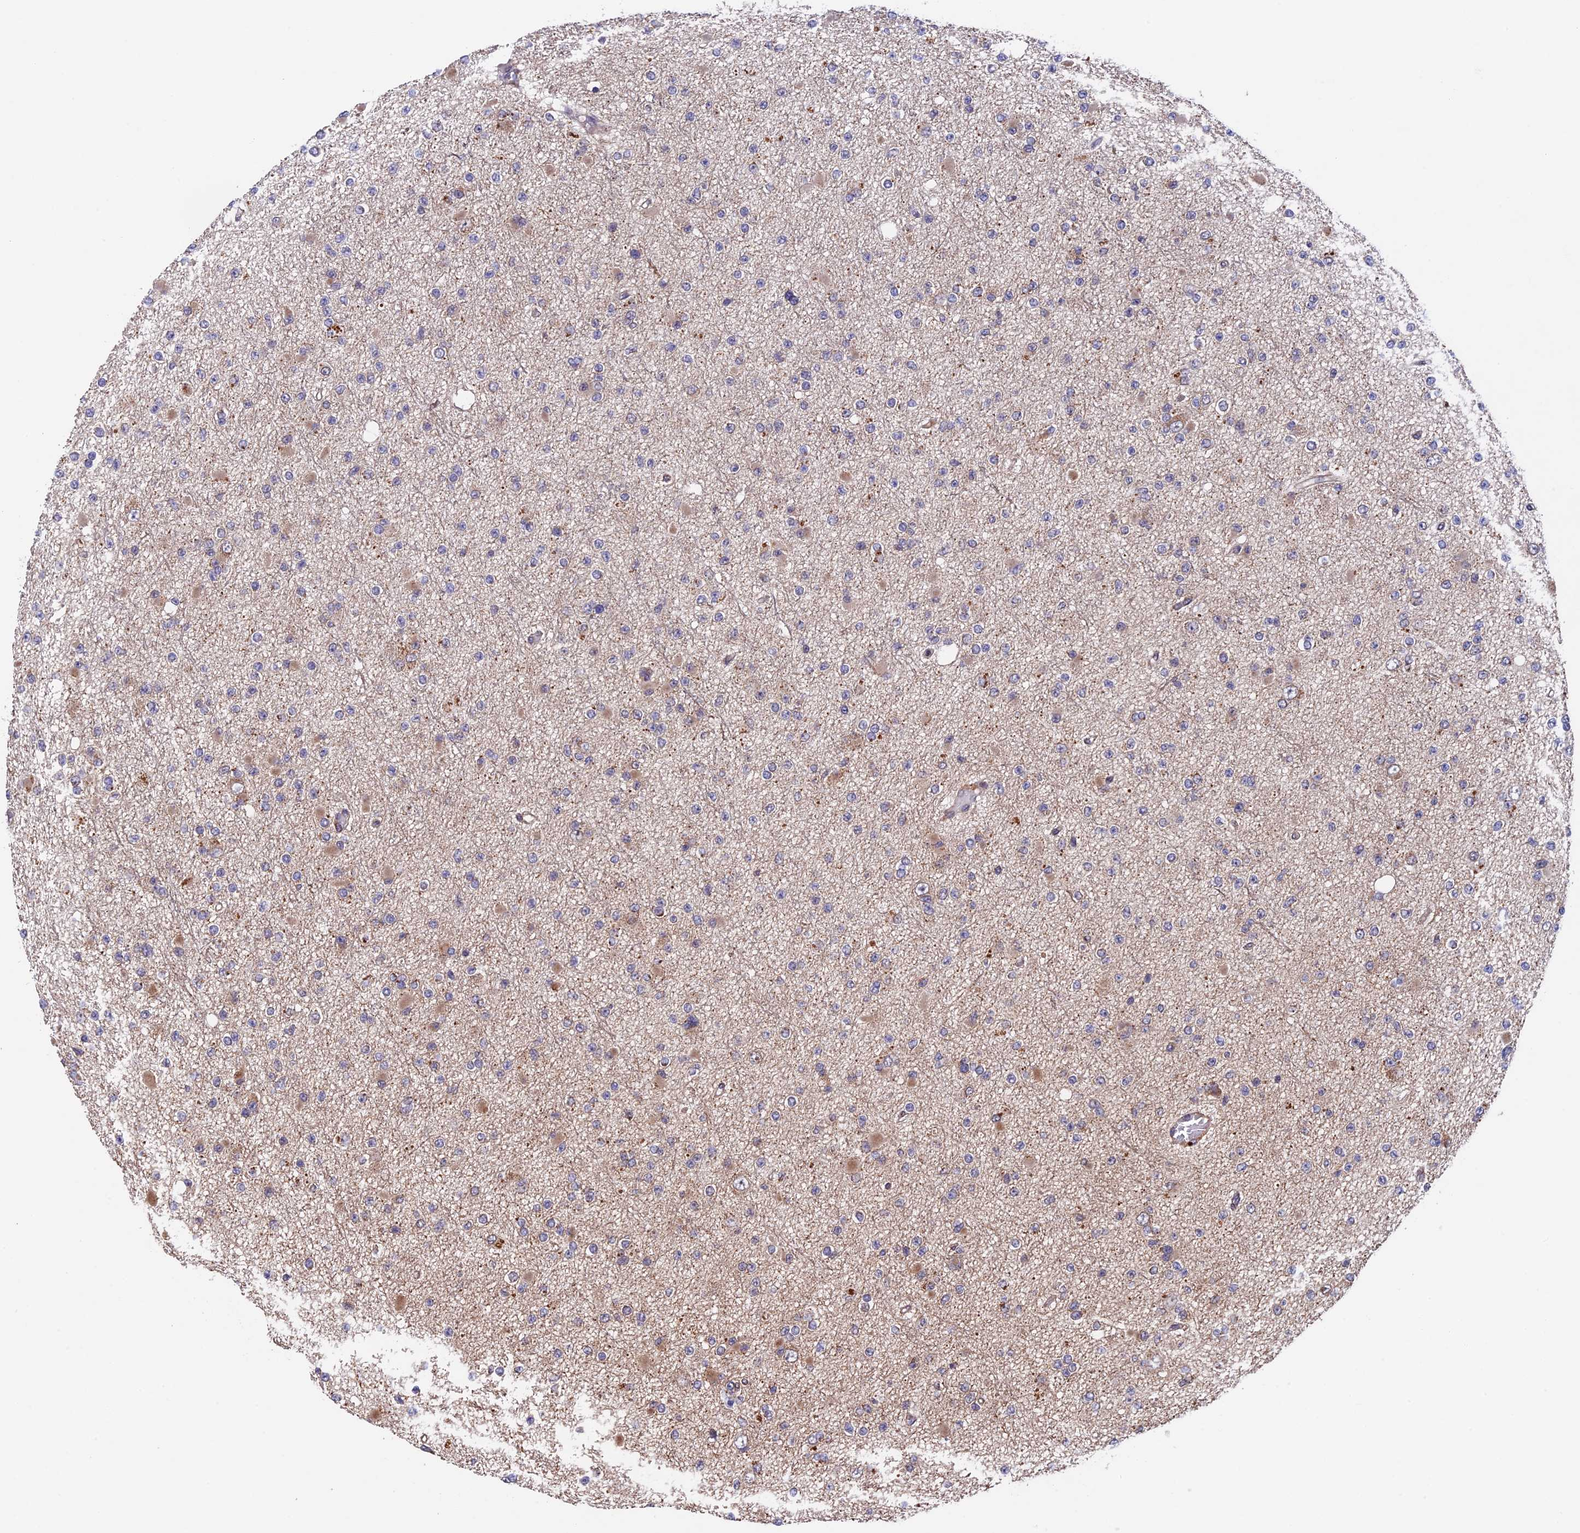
{"staining": {"intensity": "weak", "quantity": "<25%", "location": "cytoplasmic/membranous"}, "tissue": "glioma", "cell_type": "Tumor cells", "image_type": "cancer", "snomed": [{"axis": "morphology", "description": "Glioma, malignant, Low grade"}, {"axis": "topography", "description": "Brain"}], "caption": "Immunohistochemical staining of human glioma shows no significant expression in tumor cells.", "gene": "RNF17", "patient": {"sex": "female", "age": 22}}